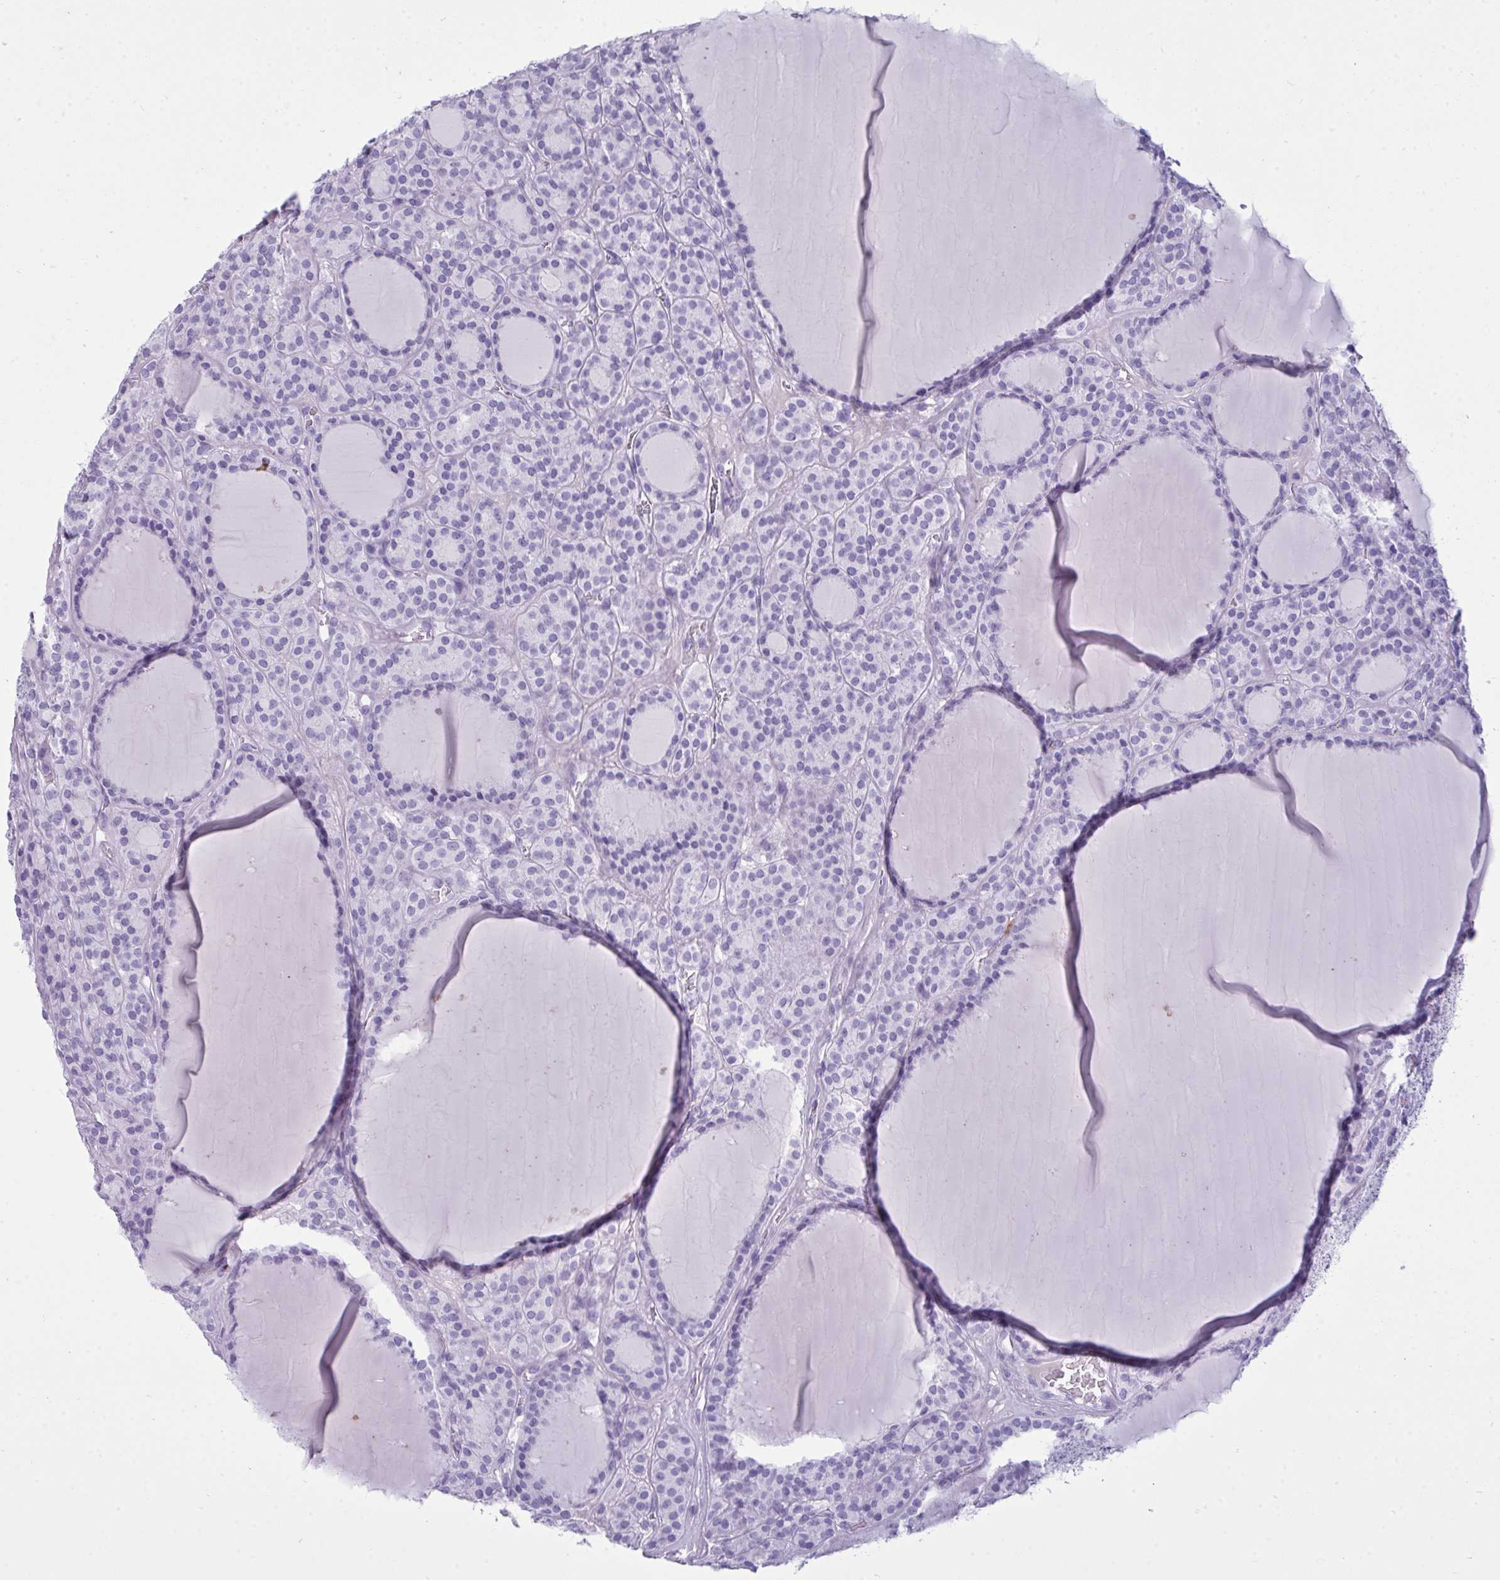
{"staining": {"intensity": "negative", "quantity": "none", "location": "none"}, "tissue": "thyroid cancer", "cell_type": "Tumor cells", "image_type": "cancer", "snomed": [{"axis": "morphology", "description": "Follicular adenoma carcinoma, NOS"}, {"axis": "topography", "description": "Thyroid gland"}], "caption": "Immunohistochemistry (IHC) image of neoplastic tissue: human thyroid follicular adenoma carcinoma stained with DAB (3,3'-diaminobenzidine) displays no significant protein expression in tumor cells. (DAB IHC, high magnification).", "gene": "ARHGAP42", "patient": {"sex": "female", "age": 63}}